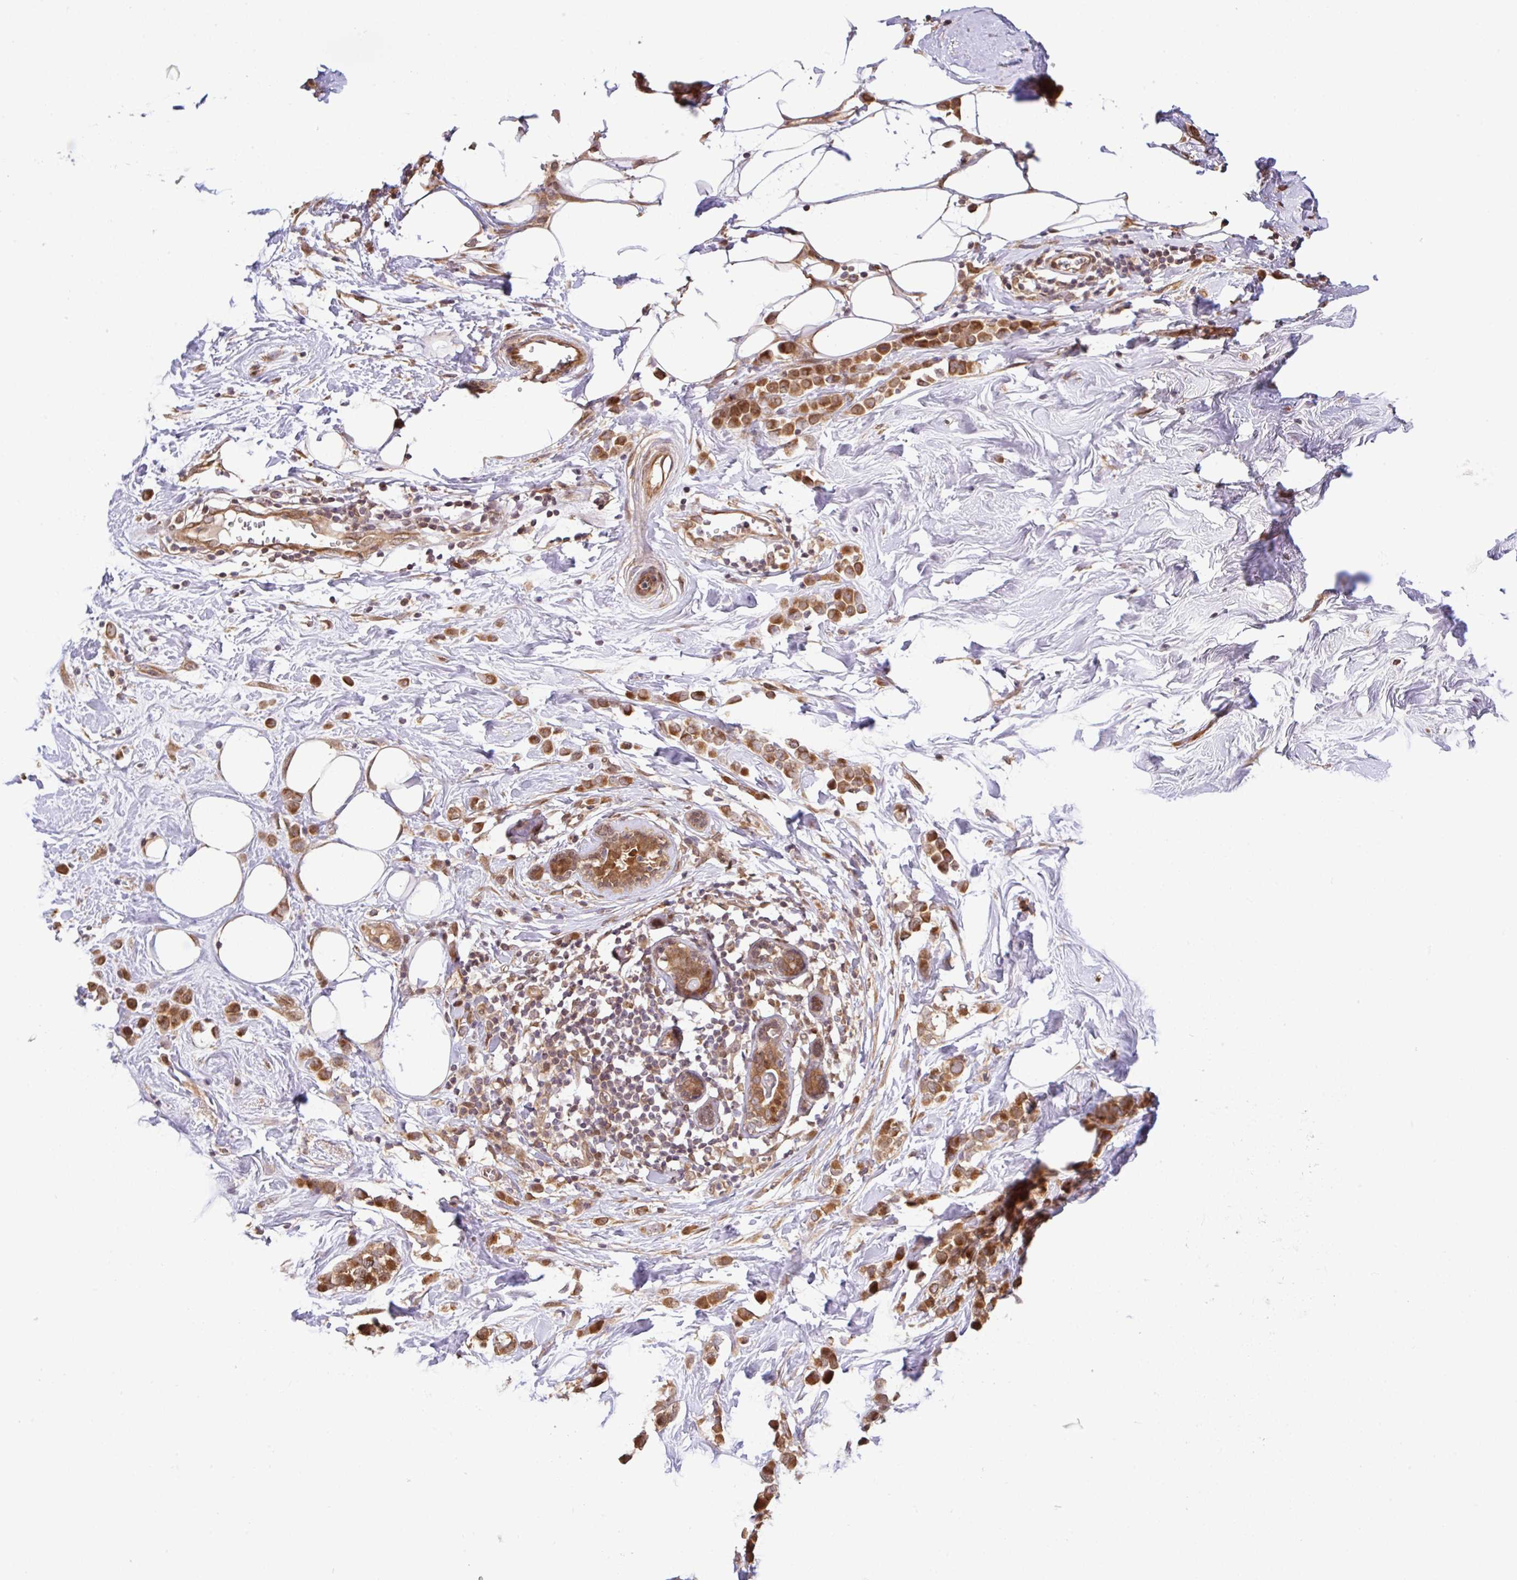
{"staining": {"intensity": "strong", "quantity": ">75%", "location": "cytoplasmic/membranous"}, "tissue": "breast cancer", "cell_type": "Tumor cells", "image_type": "cancer", "snomed": [{"axis": "morphology", "description": "Duct carcinoma"}, {"axis": "topography", "description": "Breast"}], "caption": "Tumor cells demonstrate high levels of strong cytoplasmic/membranous positivity in about >75% of cells in human breast cancer (intraductal carcinoma).", "gene": "UBE4A", "patient": {"sex": "female", "age": 80}}